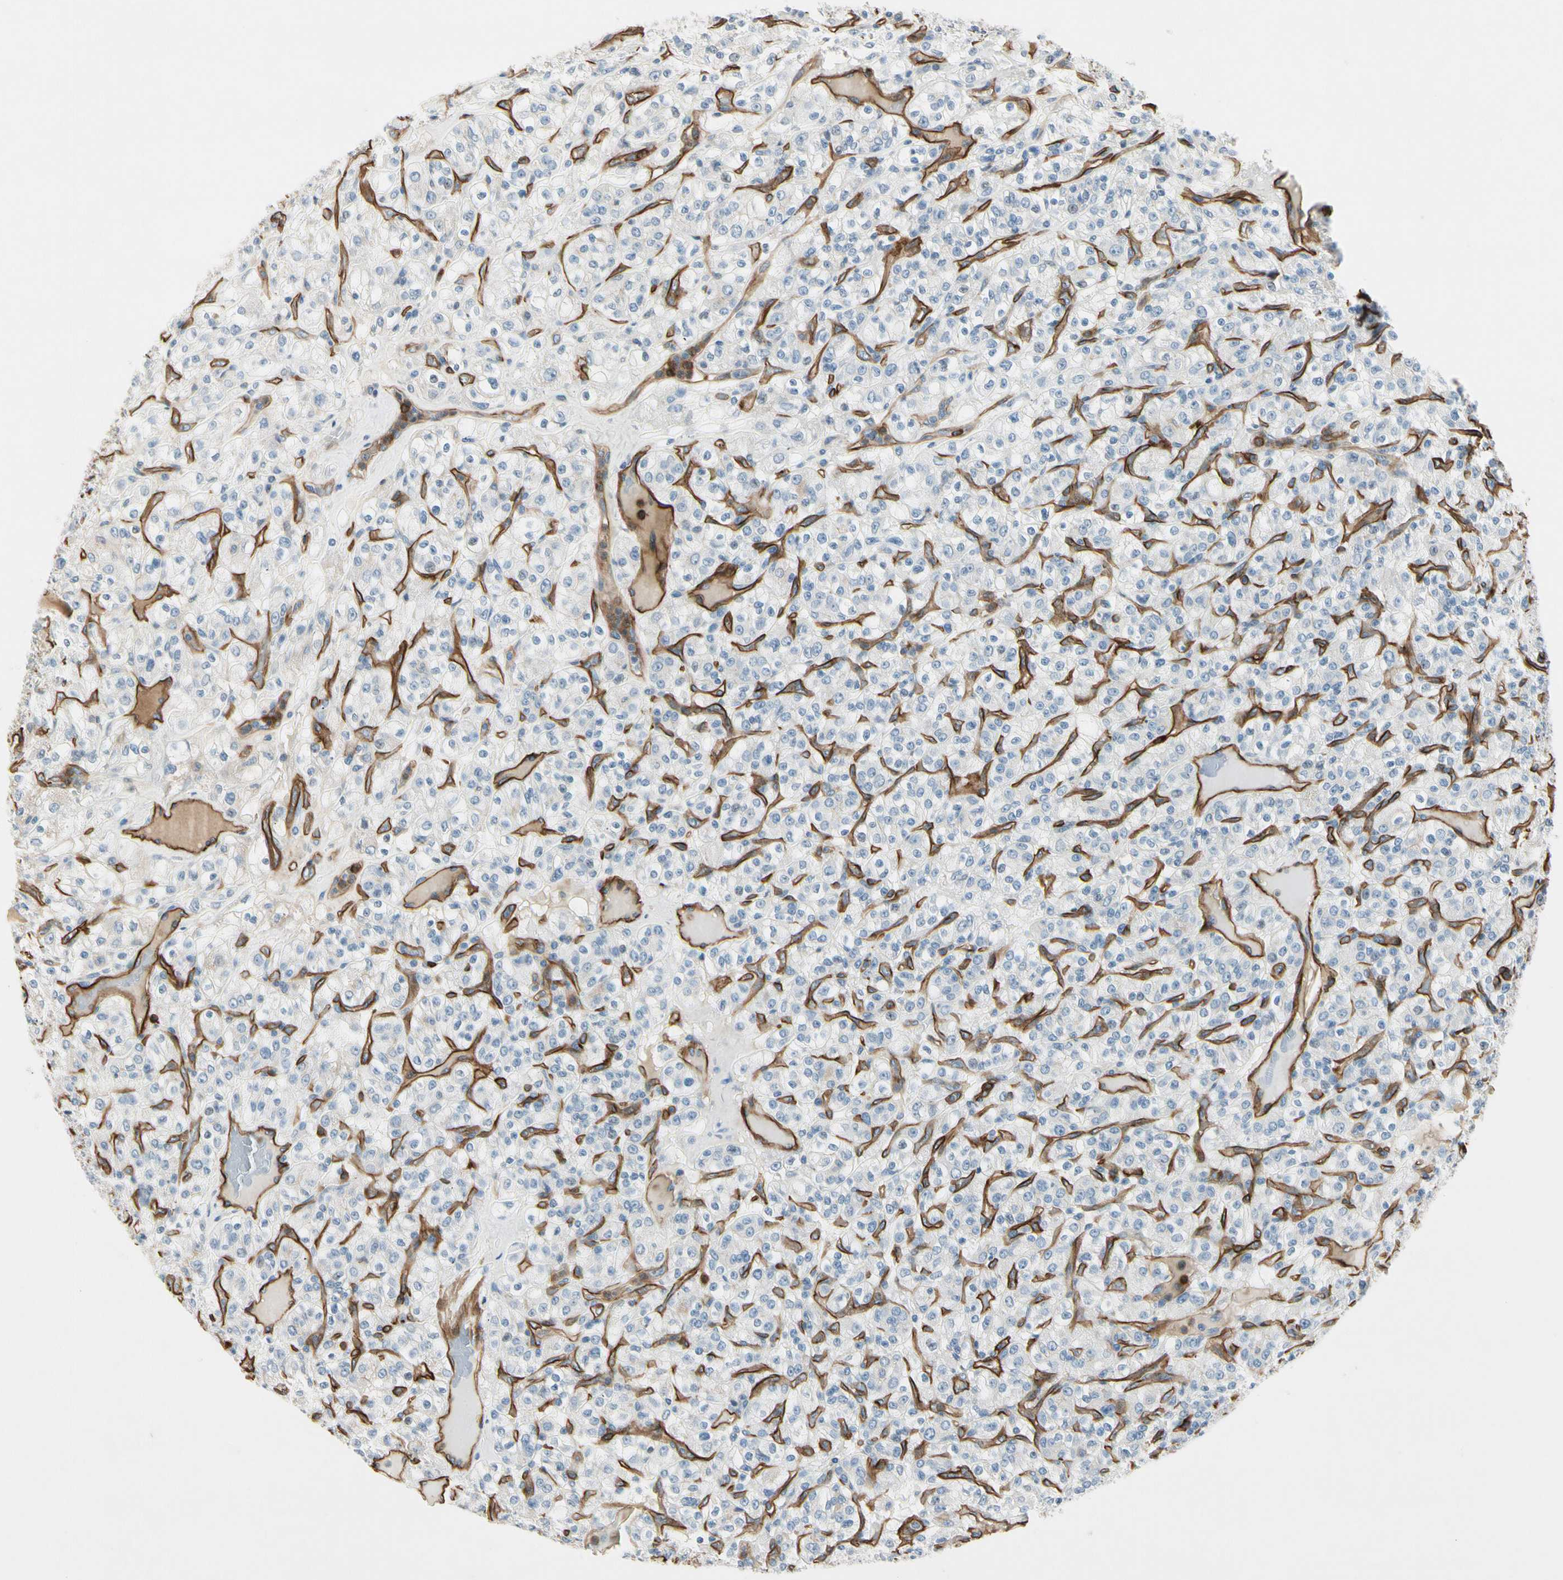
{"staining": {"intensity": "negative", "quantity": "none", "location": "none"}, "tissue": "renal cancer", "cell_type": "Tumor cells", "image_type": "cancer", "snomed": [{"axis": "morphology", "description": "Normal tissue, NOS"}, {"axis": "morphology", "description": "Adenocarcinoma, NOS"}, {"axis": "topography", "description": "Kidney"}], "caption": "The histopathology image shows no staining of tumor cells in renal adenocarcinoma. (DAB IHC, high magnification).", "gene": "CD93", "patient": {"sex": "female", "age": 72}}